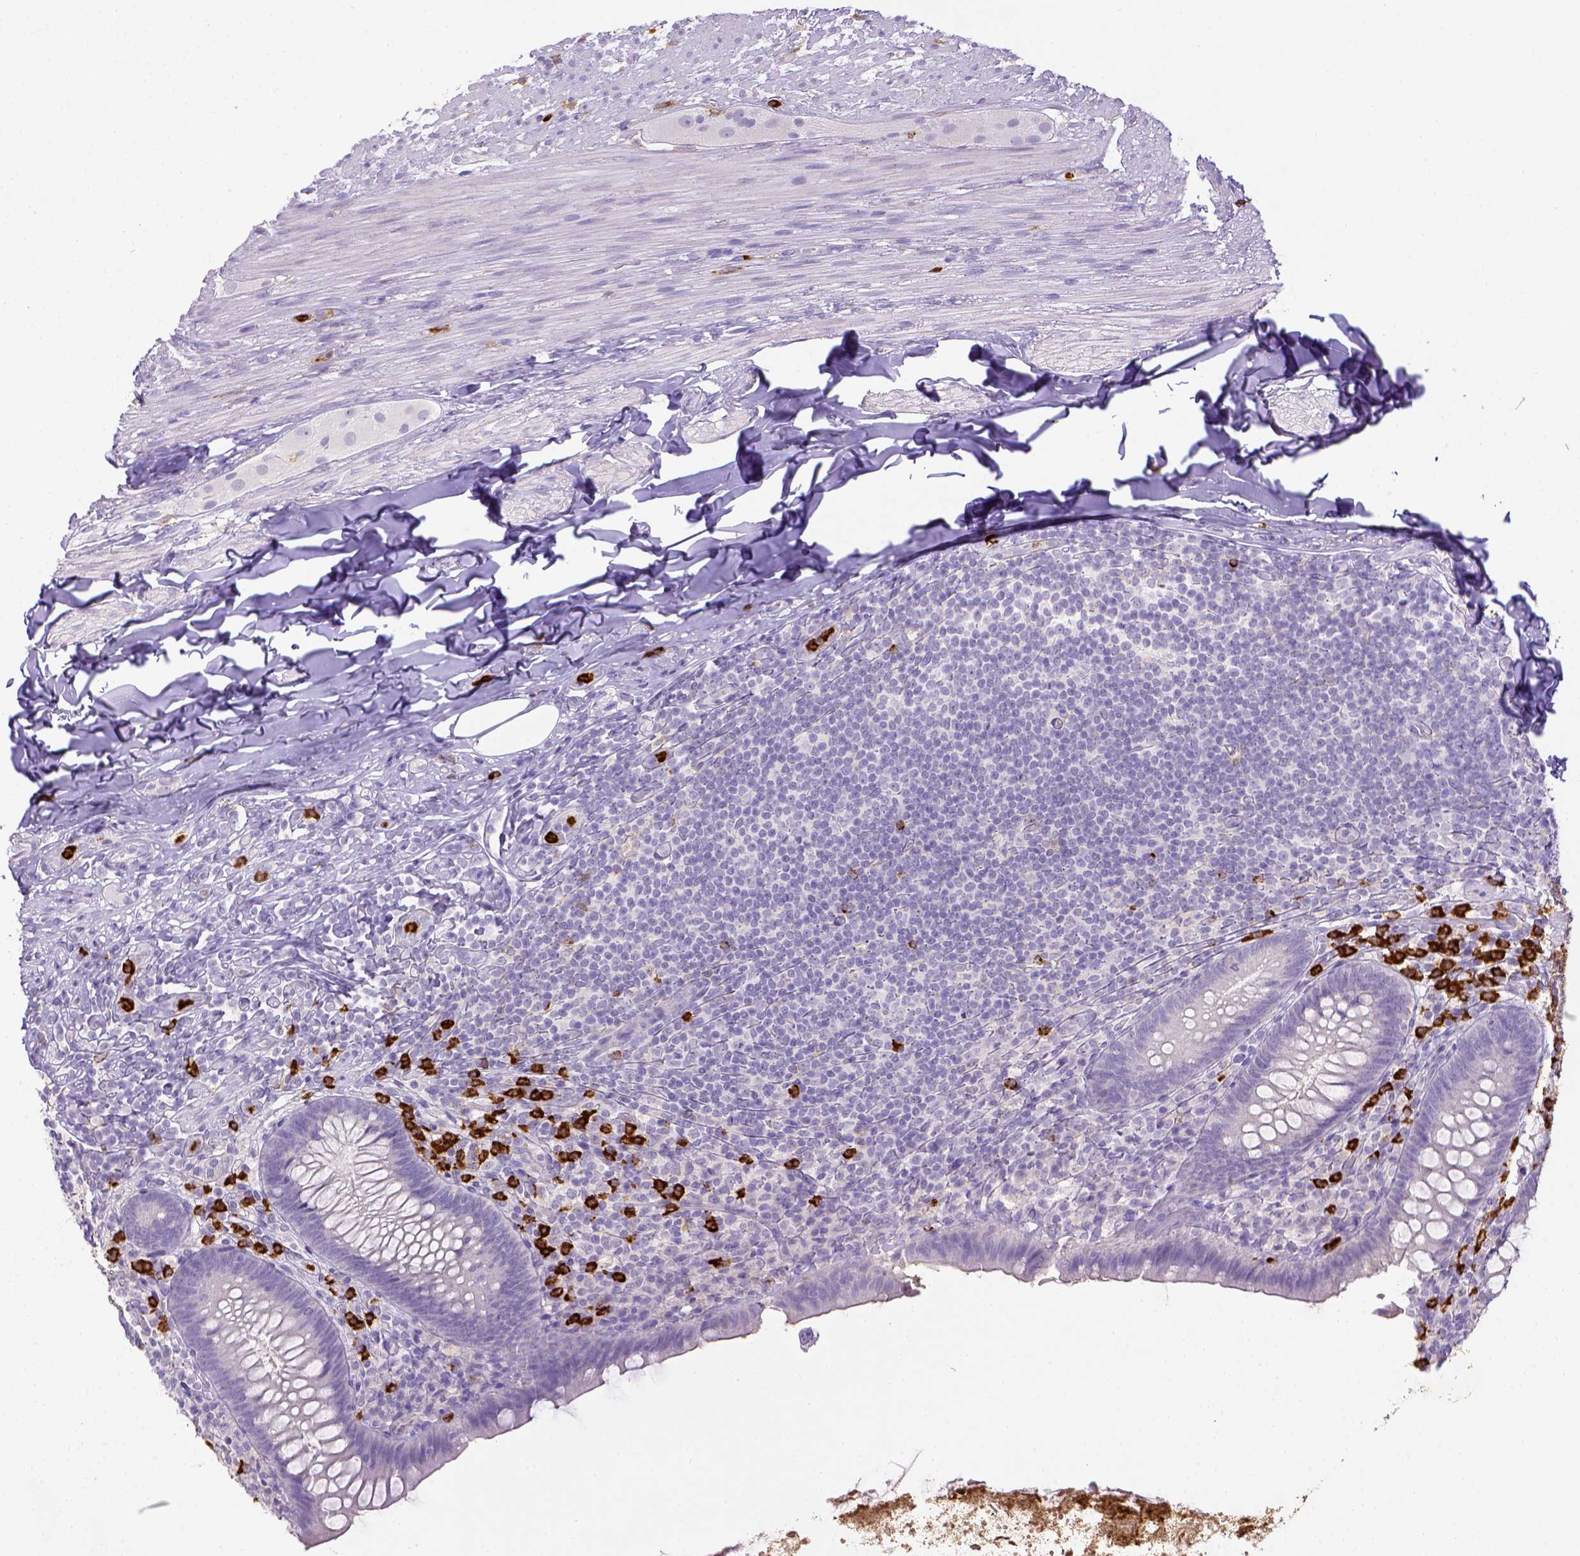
{"staining": {"intensity": "negative", "quantity": "none", "location": "none"}, "tissue": "appendix", "cell_type": "Glandular cells", "image_type": "normal", "snomed": [{"axis": "morphology", "description": "Normal tissue, NOS"}, {"axis": "topography", "description": "Appendix"}], "caption": "IHC histopathology image of benign human appendix stained for a protein (brown), which displays no positivity in glandular cells.", "gene": "ITGAM", "patient": {"sex": "male", "age": 47}}